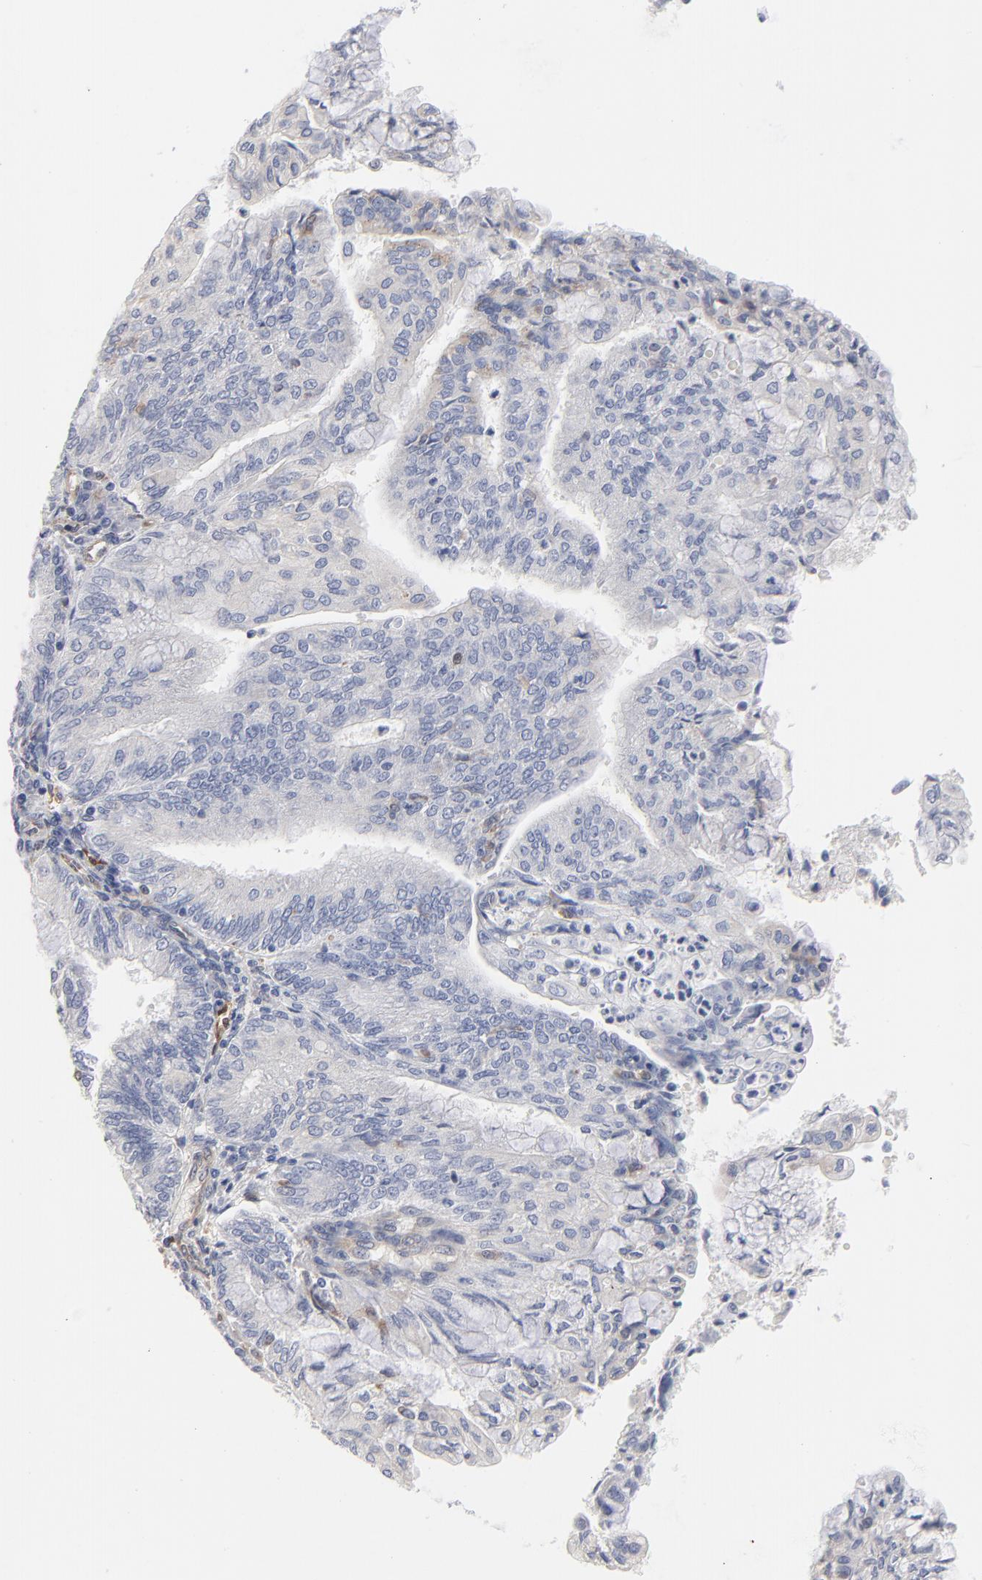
{"staining": {"intensity": "negative", "quantity": "none", "location": "none"}, "tissue": "endometrial cancer", "cell_type": "Tumor cells", "image_type": "cancer", "snomed": [{"axis": "morphology", "description": "Adenocarcinoma, NOS"}, {"axis": "topography", "description": "Endometrium"}], "caption": "Immunohistochemistry photomicrograph of endometrial adenocarcinoma stained for a protein (brown), which shows no expression in tumor cells.", "gene": "ARRB1", "patient": {"sex": "female", "age": 59}}